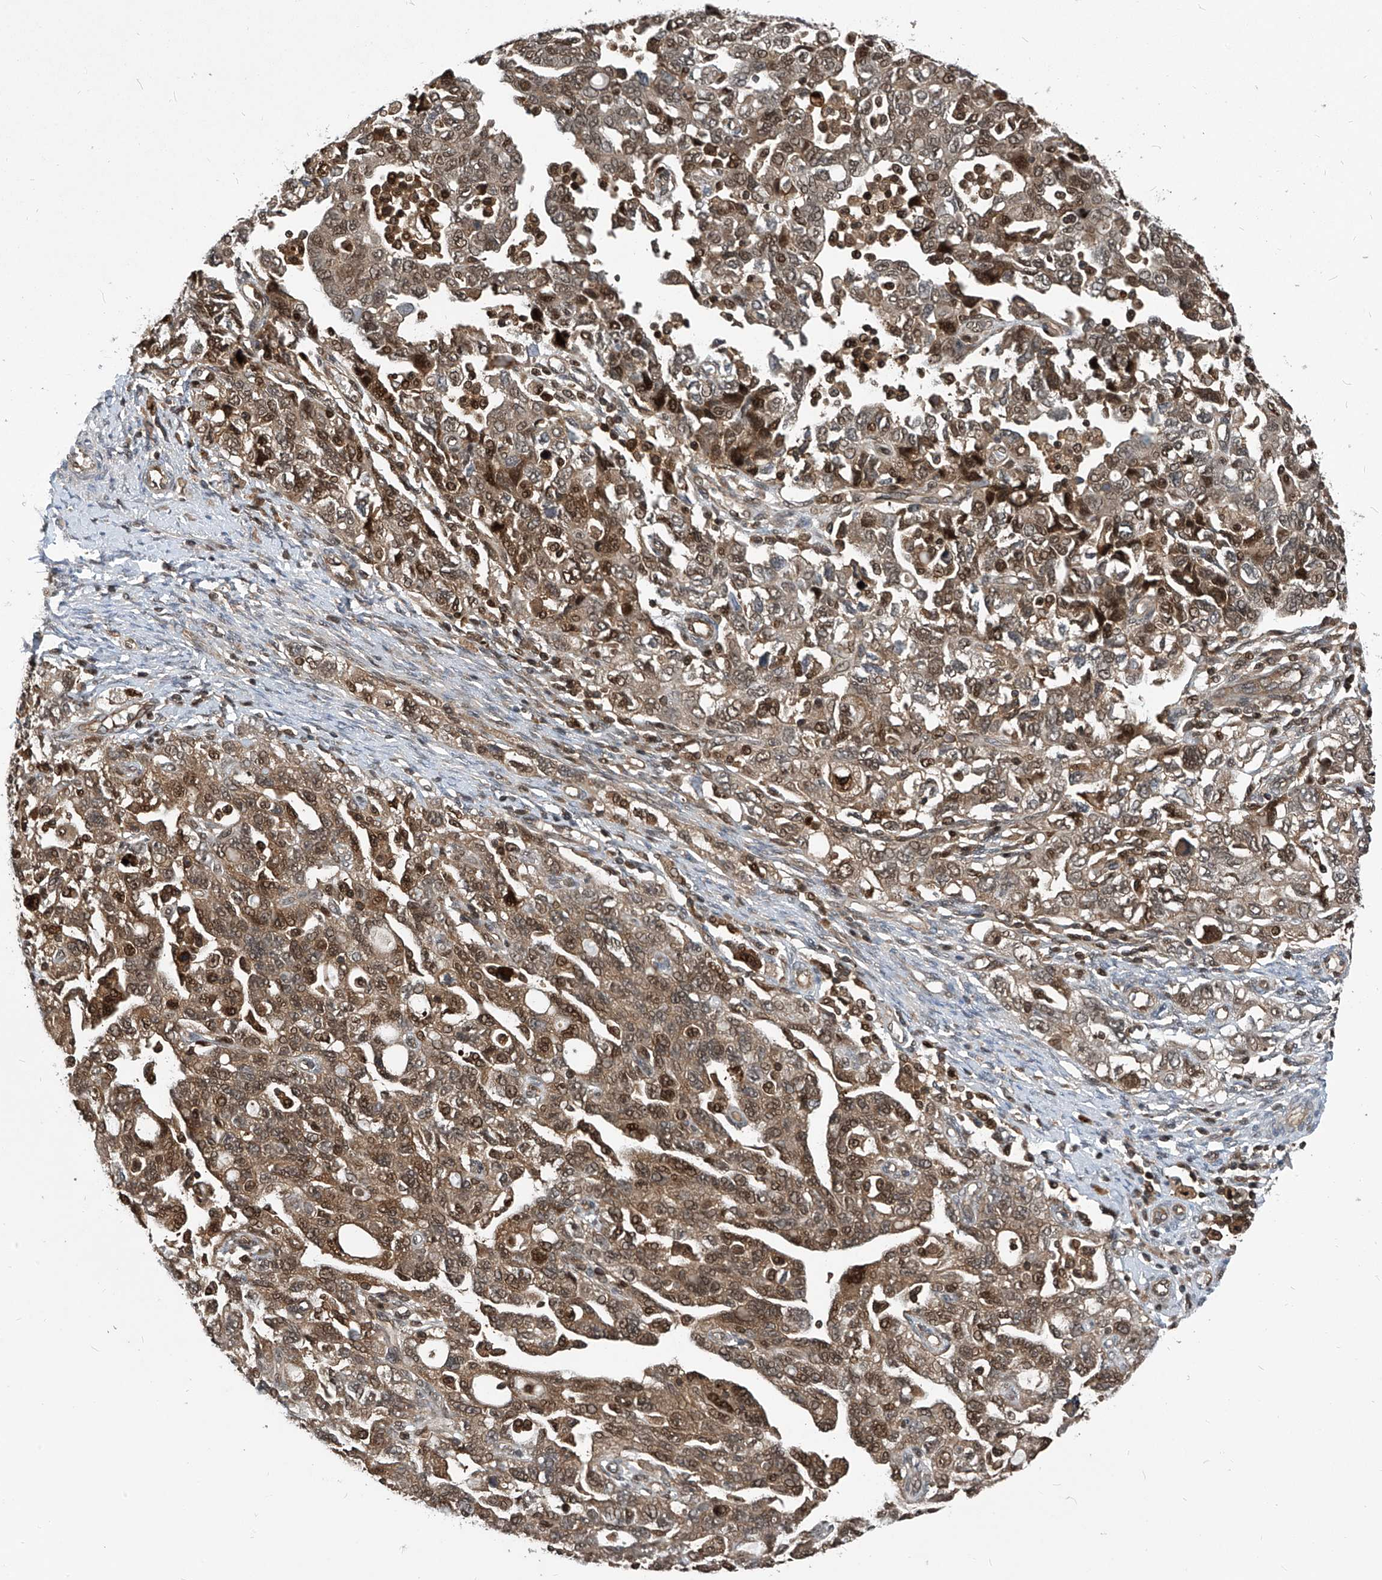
{"staining": {"intensity": "moderate", "quantity": ">75%", "location": "cytoplasmic/membranous,nuclear"}, "tissue": "ovarian cancer", "cell_type": "Tumor cells", "image_type": "cancer", "snomed": [{"axis": "morphology", "description": "Carcinoma, NOS"}, {"axis": "morphology", "description": "Cystadenocarcinoma, serous, NOS"}, {"axis": "topography", "description": "Ovary"}], "caption": "The micrograph displays staining of ovarian cancer (carcinoma), revealing moderate cytoplasmic/membranous and nuclear protein staining (brown color) within tumor cells.", "gene": "PSMB1", "patient": {"sex": "female", "age": 69}}